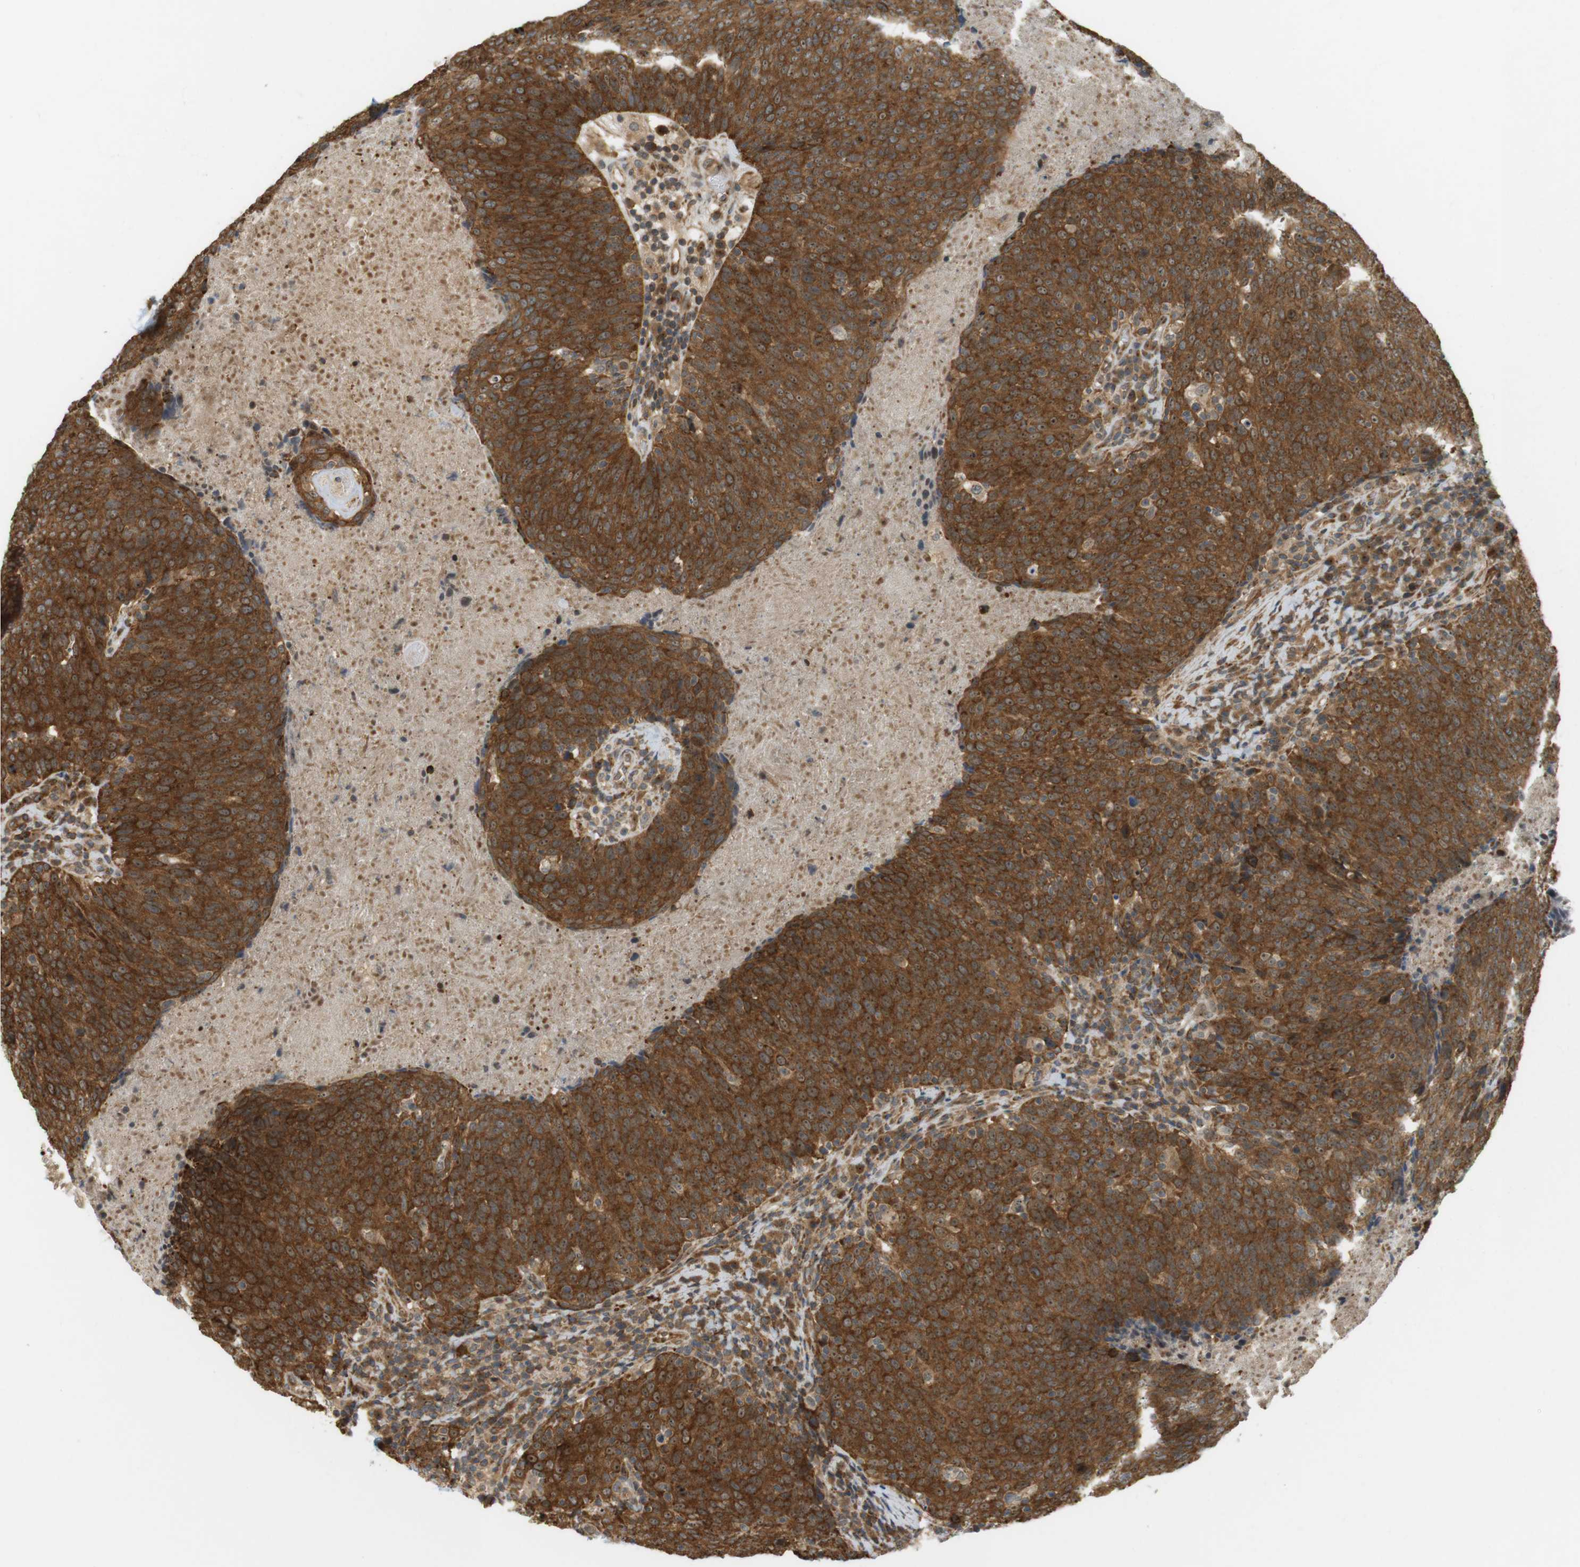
{"staining": {"intensity": "strong", "quantity": ">75%", "location": "cytoplasmic/membranous,nuclear"}, "tissue": "head and neck cancer", "cell_type": "Tumor cells", "image_type": "cancer", "snomed": [{"axis": "morphology", "description": "Squamous cell carcinoma, NOS"}, {"axis": "morphology", "description": "Squamous cell carcinoma, metastatic, NOS"}, {"axis": "topography", "description": "Lymph node"}, {"axis": "topography", "description": "Head-Neck"}], "caption": "Immunohistochemistry image of neoplastic tissue: human head and neck squamous cell carcinoma stained using IHC exhibits high levels of strong protein expression localized specifically in the cytoplasmic/membranous and nuclear of tumor cells, appearing as a cytoplasmic/membranous and nuclear brown color.", "gene": "PA2G4", "patient": {"sex": "male", "age": 62}}